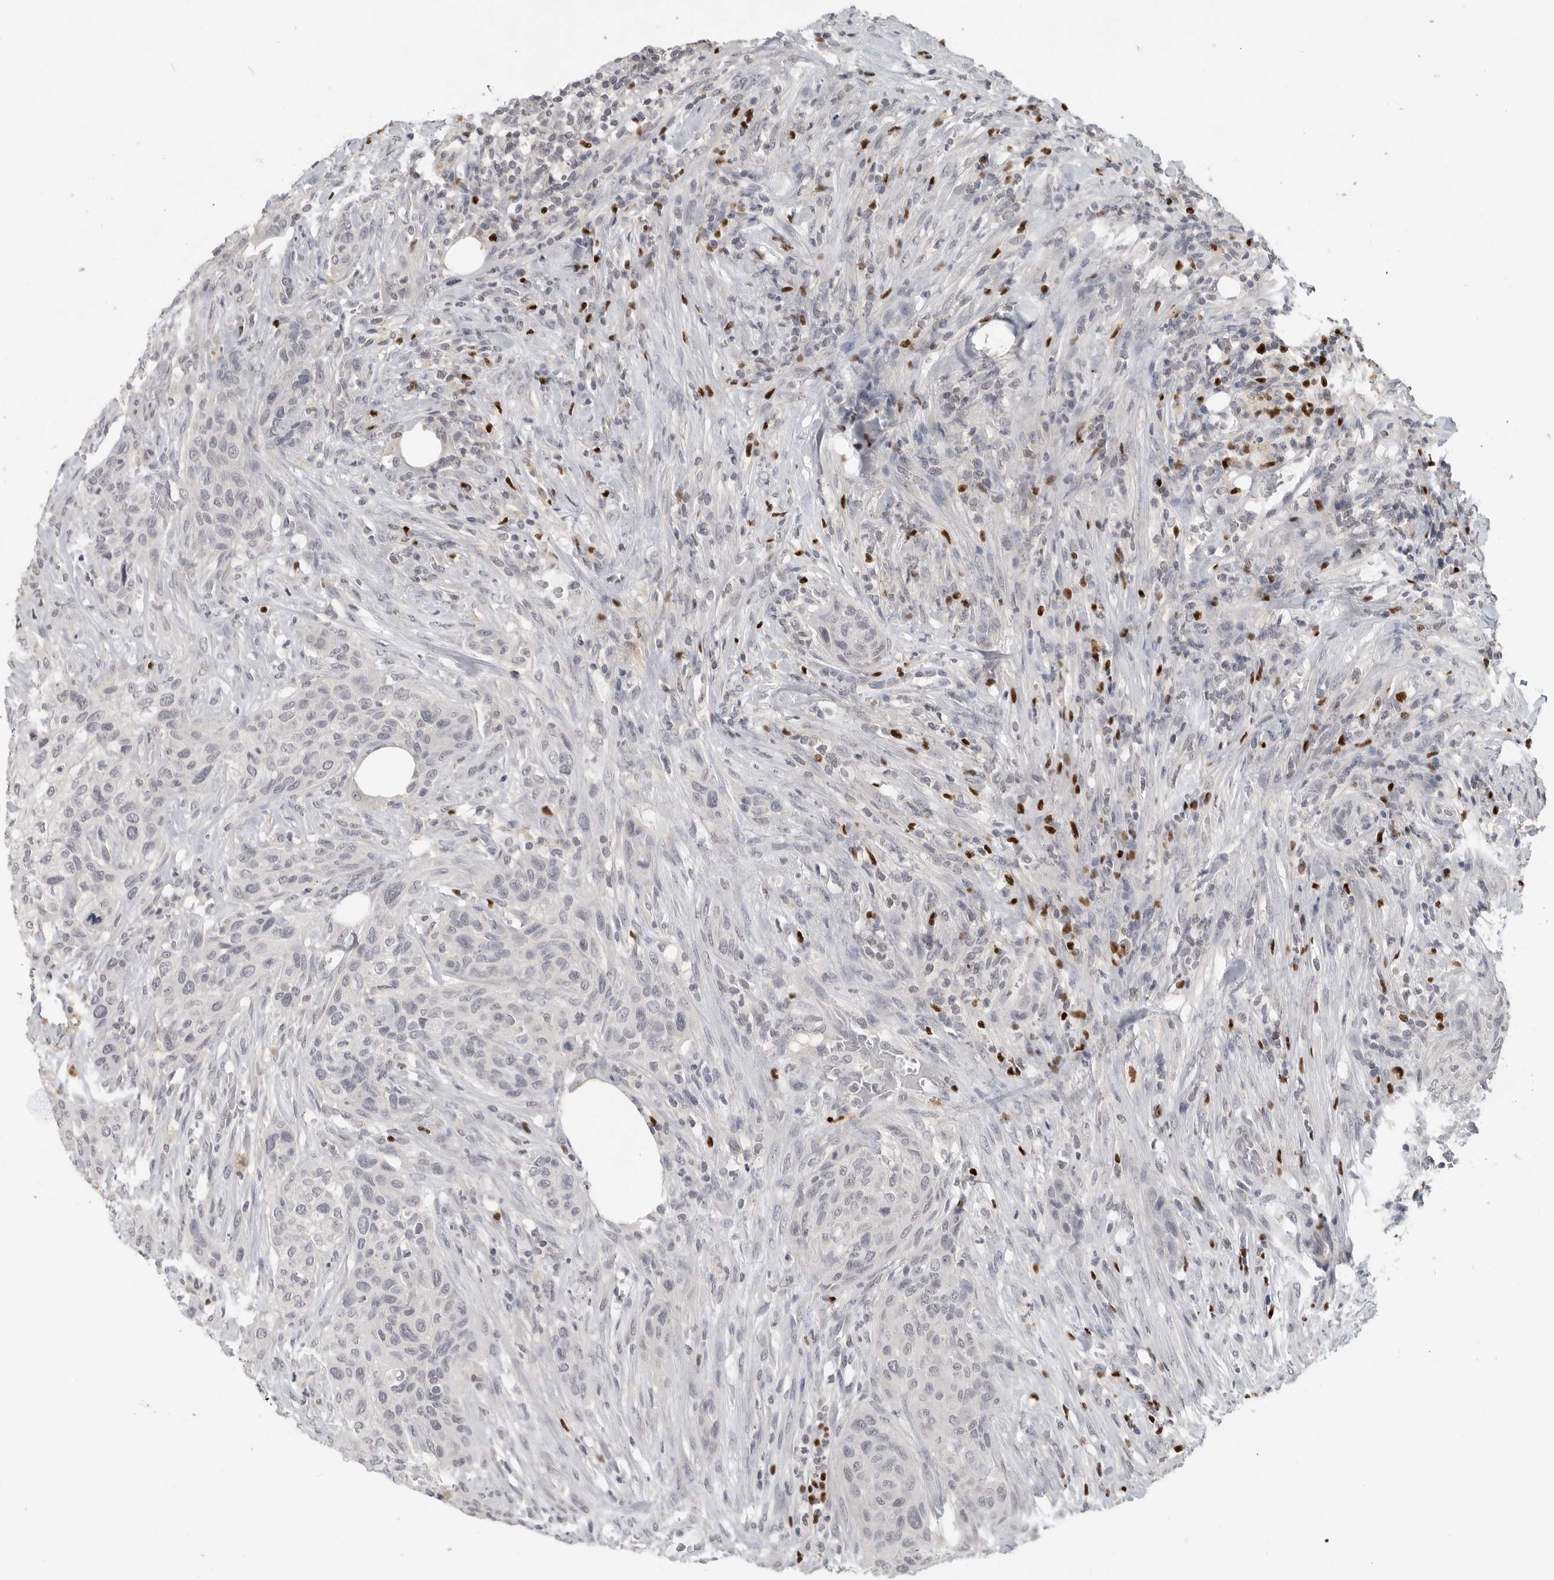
{"staining": {"intensity": "negative", "quantity": "none", "location": "none"}, "tissue": "urothelial cancer", "cell_type": "Tumor cells", "image_type": "cancer", "snomed": [{"axis": "morphology", "description": "Urothelial carcinoma, High grade"}, {"axis": "topography", "description": "Urinary bladder"}], "caption": "Human high-grade urothelial carcinoma stained for a protein using immunohistochemistry exhibits no staining in tumor cells.", "gene": "FOXP3", "patient": {"sex": "male", "age": 35}}